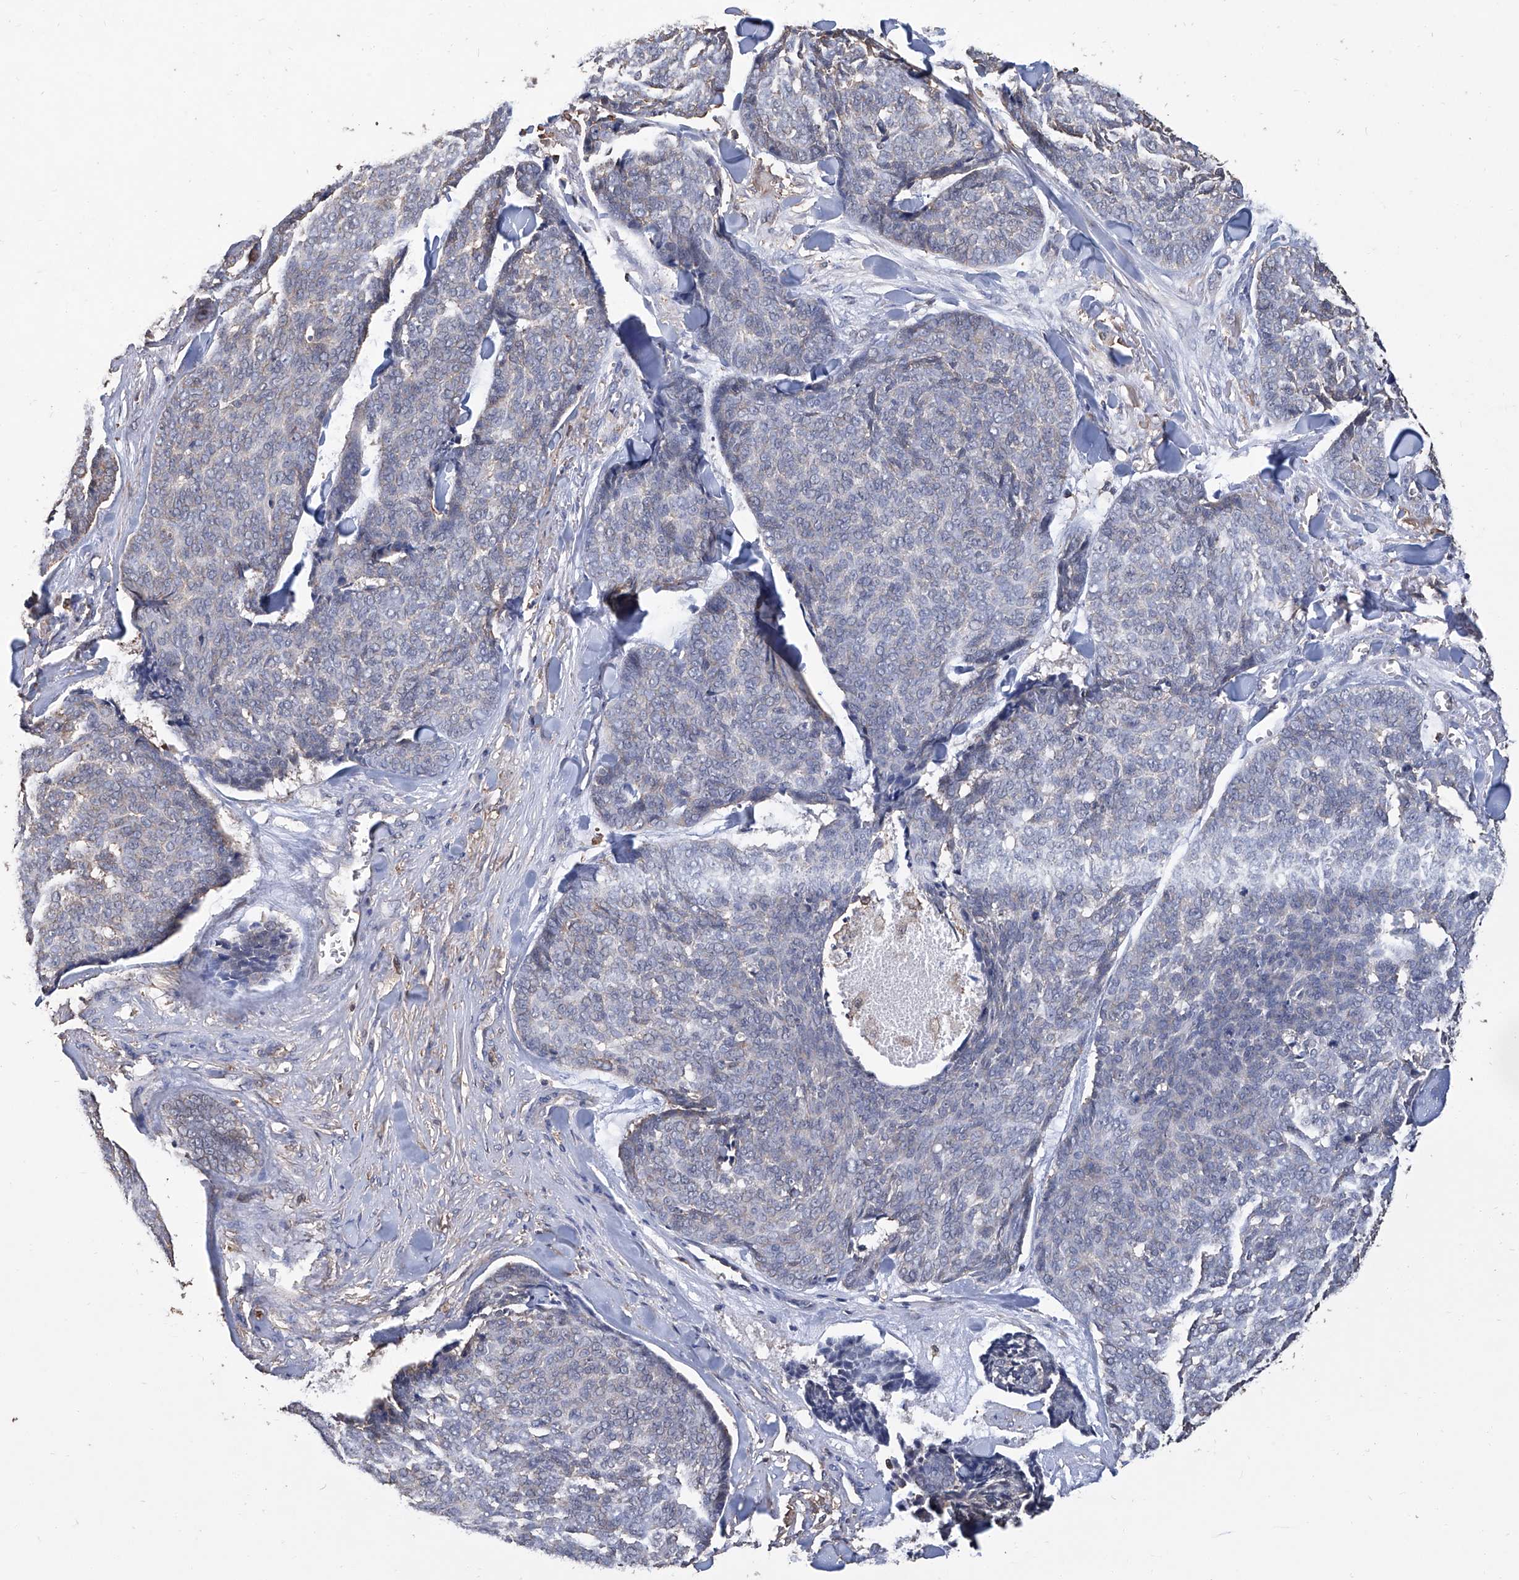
{"staining": {"intensity": "negative", "quantity": "none", "location": "none"}, "tissue": "skin cancer", "cell_type": "Tumor cells", "image_type": "cancer", "snomed": [{"axis": "morphology", "description": "Basal cell carcinoma"}, {"axis": "topography", "description": "Skin"}], "caption": "DAB (3,3'-diaminobenzidine) immunohistochemical staining of skin cancer shows no significant expression in tumor cells.", "gene": "GPT", "patient": {"sex": "male", "age": 84}}